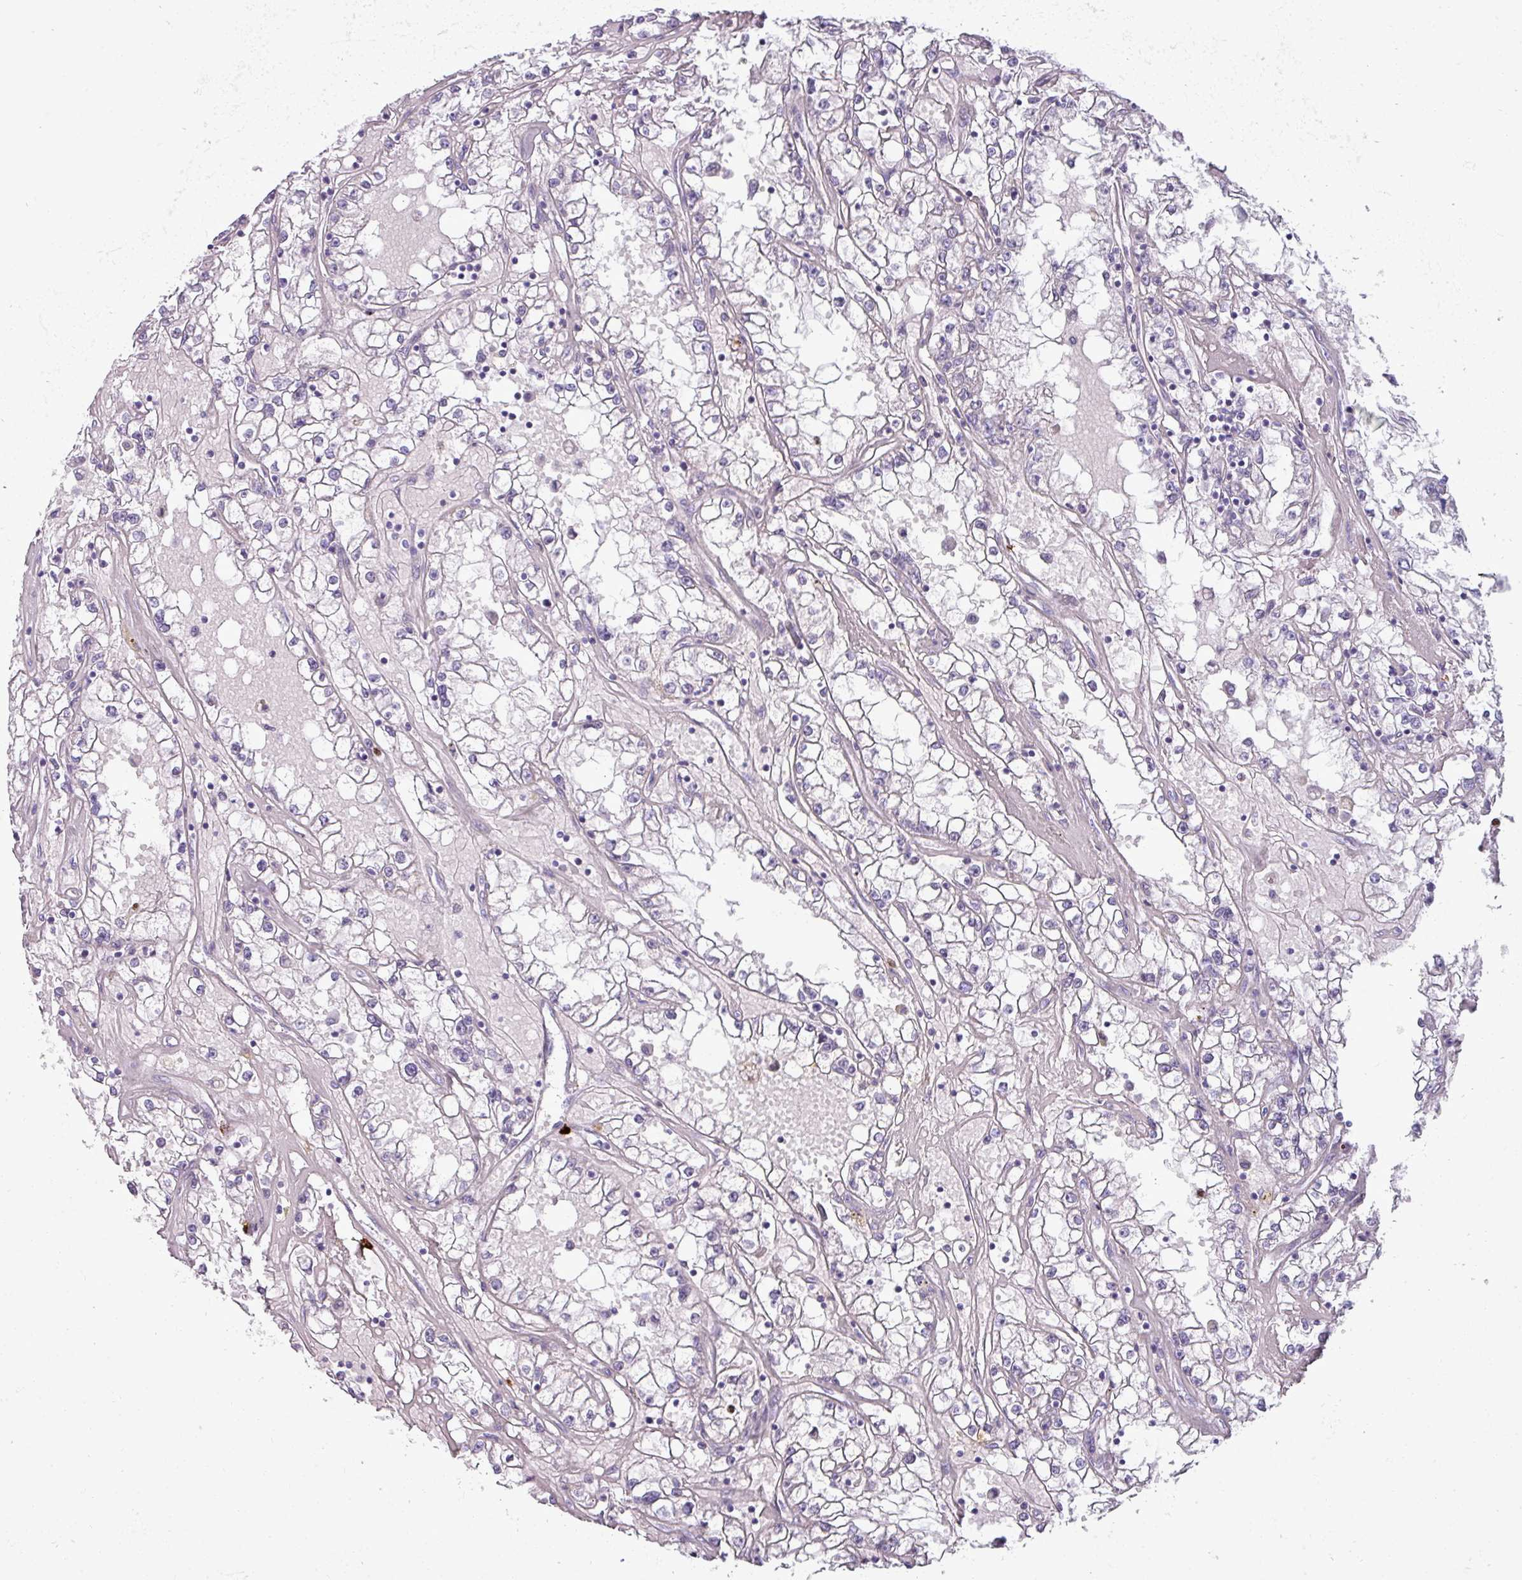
{"staining": {"intensity": "negative", "quantity": "none", "location": "none"}, "tissue": "renal cancer", "cell_type": "Tumor cells", "image_type": "cancer", "snomed": [{"axis": "morphology", "description": "Adenocarcinoma, NOS"}, {"axis": "topography", "description": "Kidney"}], "caption": "Immunohistochemistry photomicrograph of neoplastic tissue: renal cancer stained with DAB (3,3'-diaminobenzidine) exhibits no significant protein positivity in tumor cells. Nuclei are stained in blue.", "gene": "TRIM39", "patient": {"sex": "male", "age": 56}}